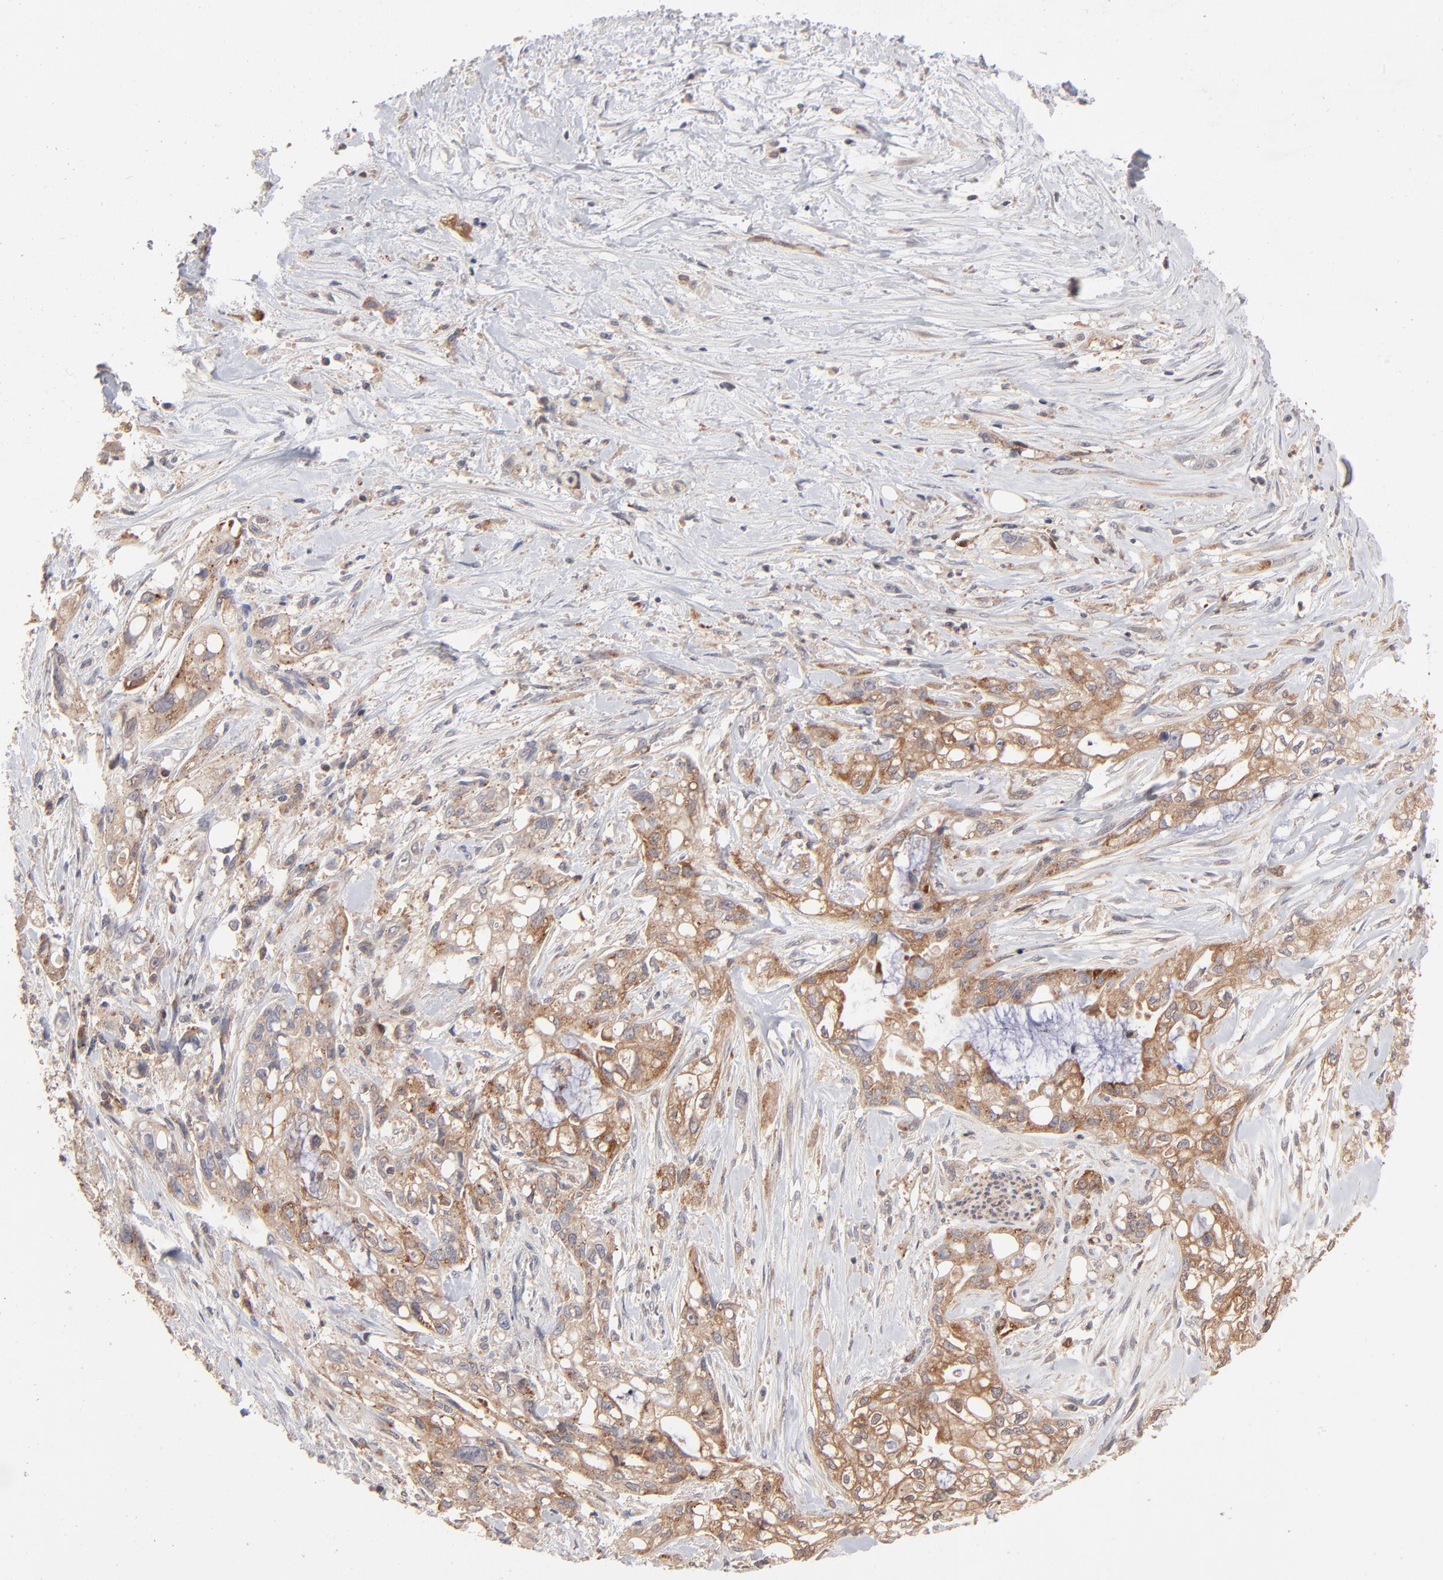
{"staining": {"intensity": "moderate", "quantity": ">75%", "location": "cytoplasmic/membranous"}, "tissue": "pancreatic cancer", "cell_type": "Tumor cells", "image_type": "cancer", "snomed": [{"axis": "morphology", "description": "Normal tissue, NOS"}, {"axis": "topography", "description": "Pancreas"}], "caption": "Protein staining demonstrates moderate cytoplasmic/membranous staining in approximately >75% of tumor cells in pancreatic cancer. (DAB IHC, brown staining for protein, blue staining for nuclei).", "gene": "IVNS1ABP", "patient": {"sex": "male", "age": 42}}